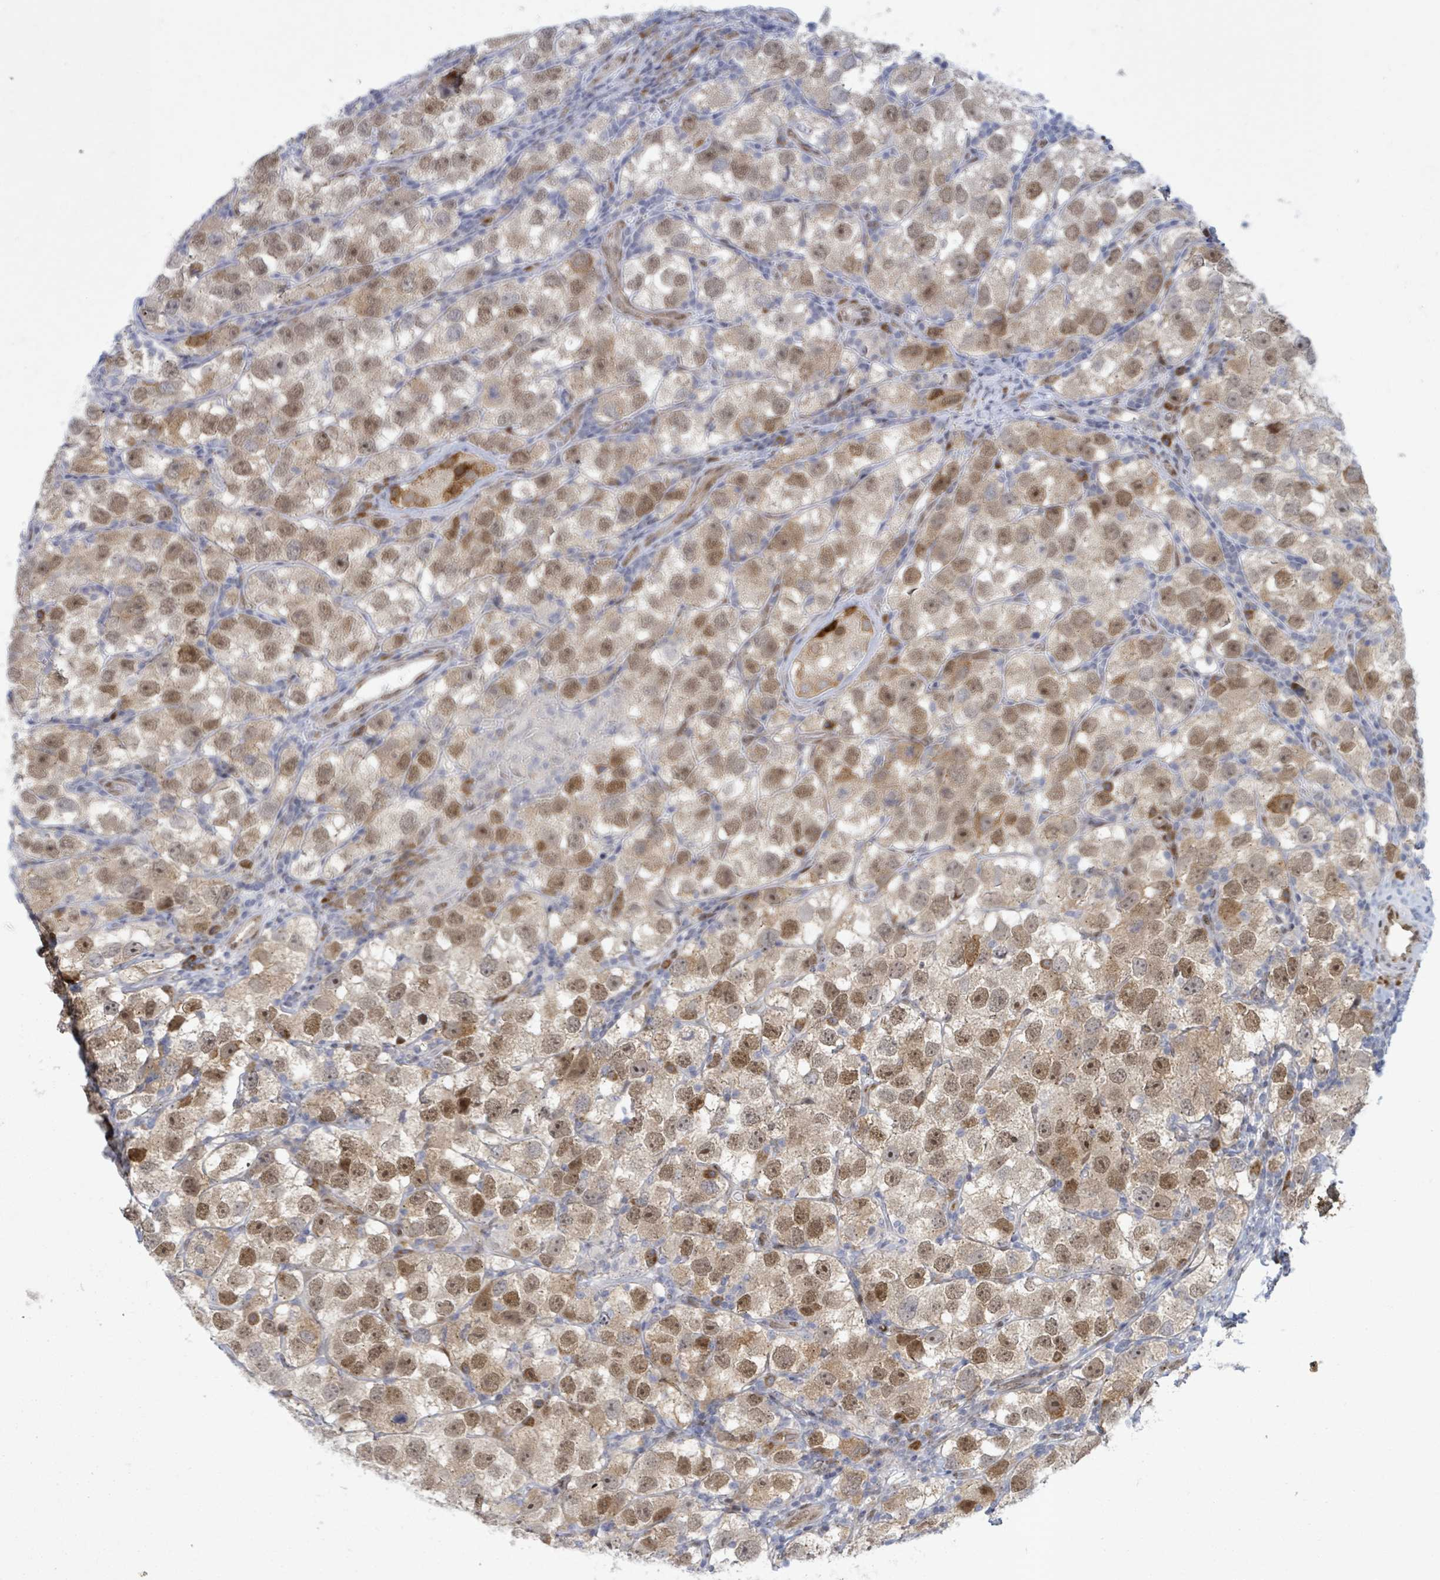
{"staining": {"intensity": "moderate", "quantity": ">75%", "location": "nuclear"}, "tissue": "testis cancer", "cell_type": "Tumor cells", "image_type": "cancer", "snomed": [{"axis": "morphology", "description": "Seminoma, NOS"}, {"axis": "topography", "description": "Testis"}], "caption": "An IHC histopathology image of tumor tissue is shown. Protein staining in brown shows moderate nuclear positivity in testis seminoma within tumor cells.", "gene": "TUSC1", "patient": {"sex": "male", "age": 26}}